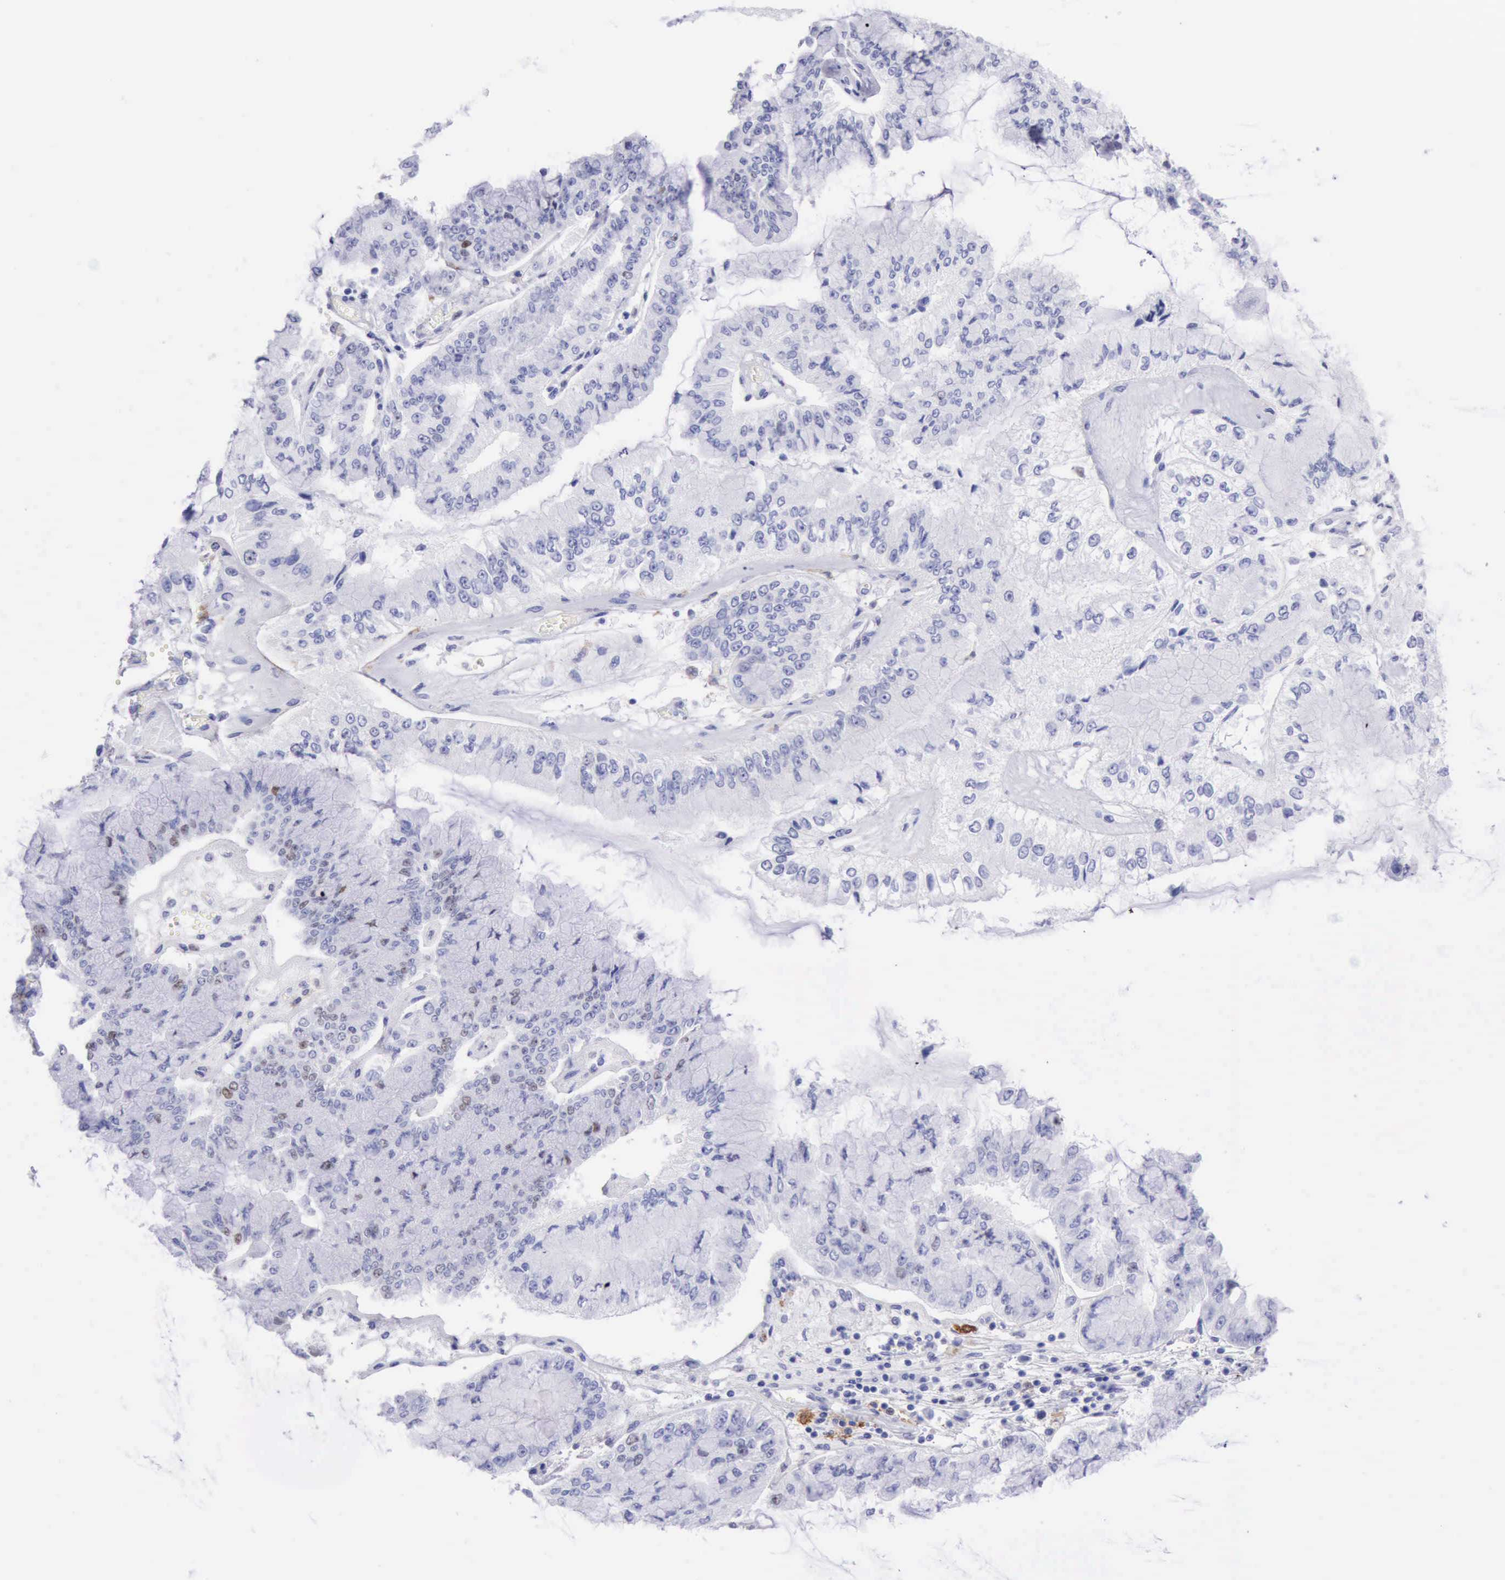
{"staining": {"intensity": "weak", "quantity": "<25%", "location": "nuclear"}, "tissue": "liver cancer", "cell_type": "Tumor cells", "image_type": "cancer", "snomed": [{"axis": "morphology", "description": "Cholangiocarcinoma"}, {"axis": "topography", "description": "Liver"}], "caption": "Liver cancer stained for a protein using immunohistochemistry (IHC) displays no positivity tumor cells.", "gene": "MCM2", "patient": {"sex": "female", "age": 79}}